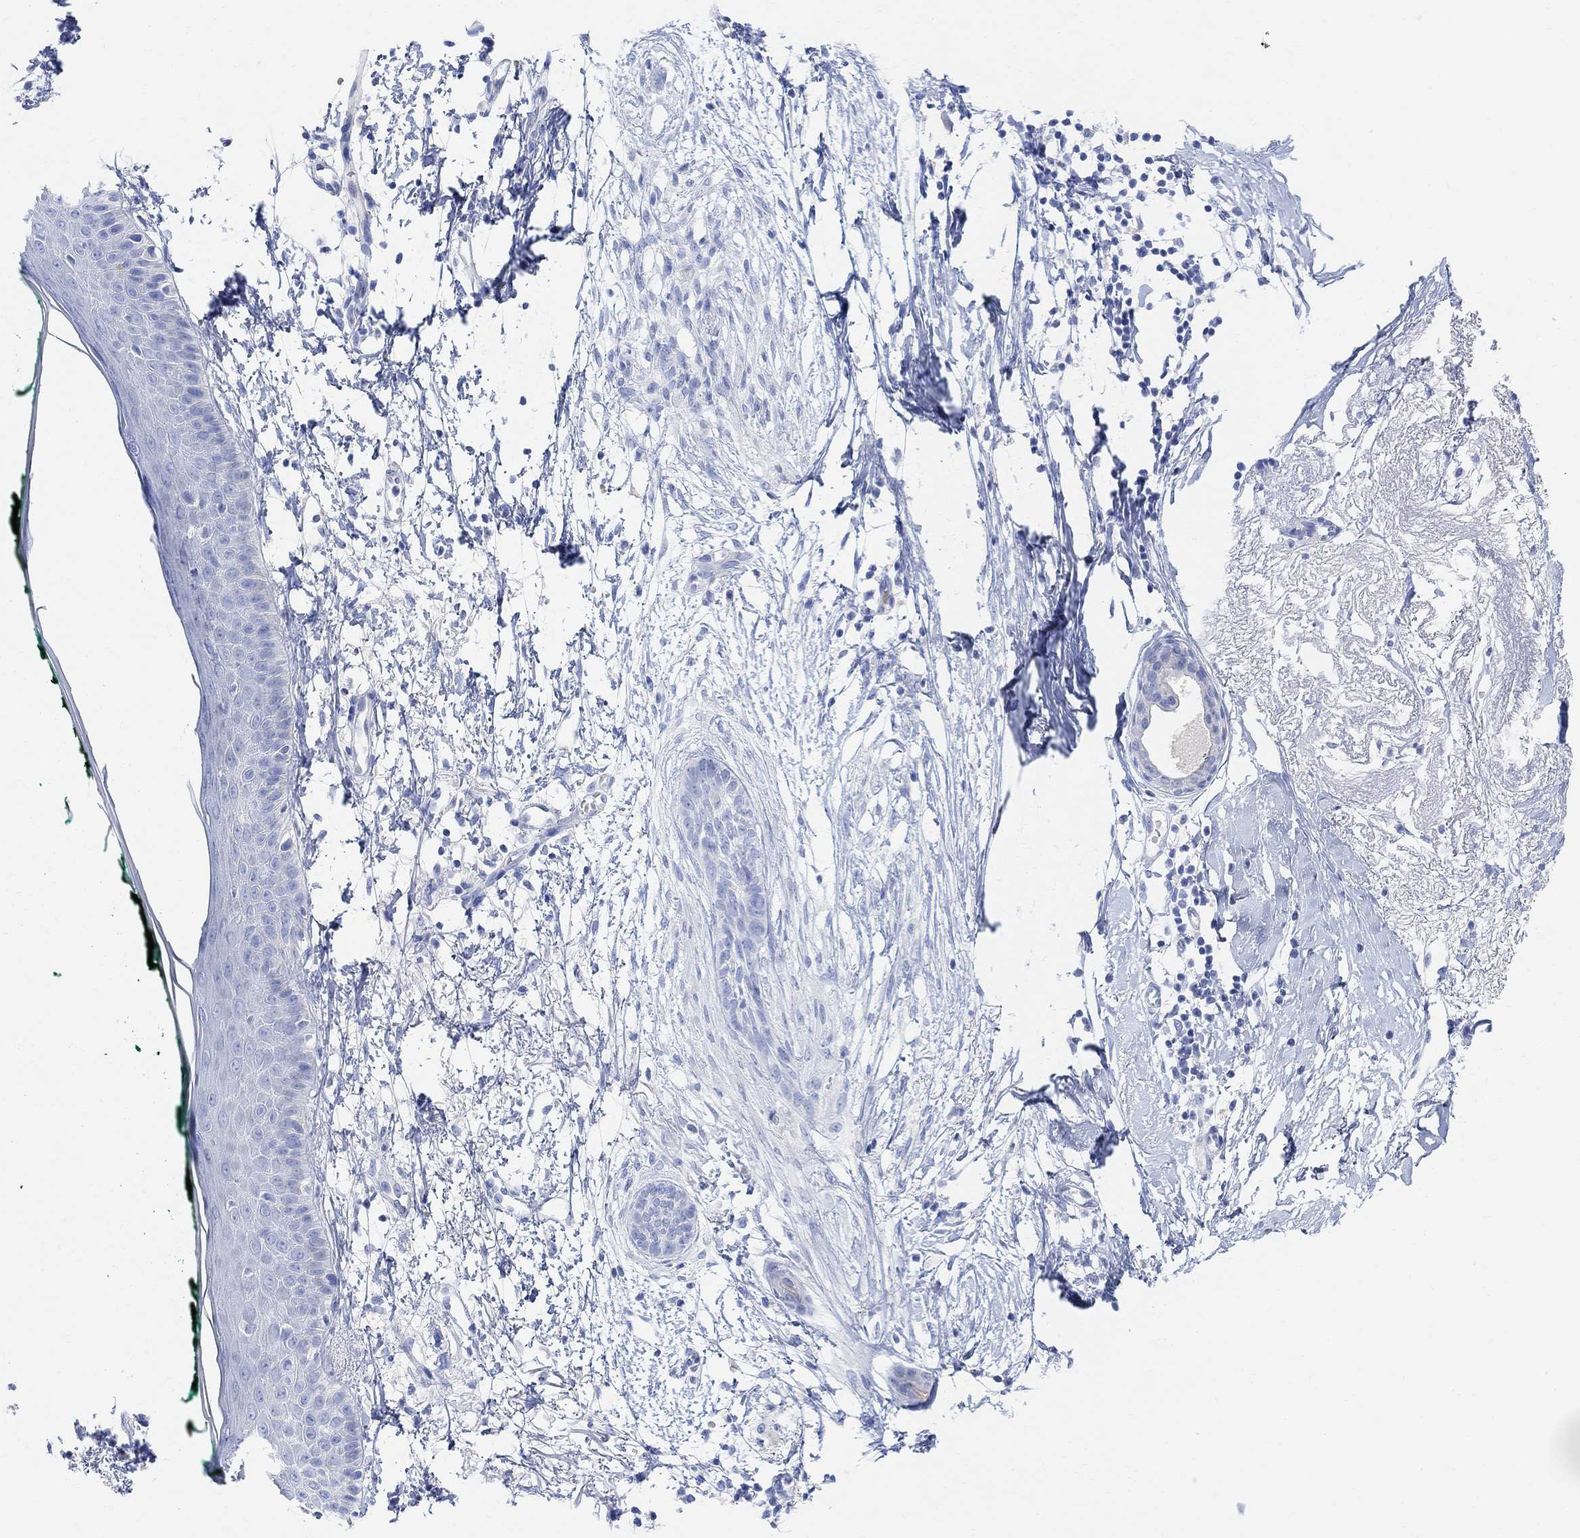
{"staining": {"intensity": "negative", "quantity": "none", "location": "none"}, "tissue": "skin cancer", "cell_type": "Tumor cells", "image_type": "cancer", "snomed": [{"axis": "morphology", "description": "Normal tissue, NOS"}, {"axis": "morphology", "description": "Basal cell carcinoma"}, {"axis": "topography", "description": "Skin"}], "caption": "This photomicrograph is of skin cancer (basal cell carcinoma) stained with immunohistochemistry to label a protein in brown with the nuclei are counter-stained blue. There is no positivity in tumor cells.", "gene": "RETNLB", "patient": {"sex": "male", "age": 84}}